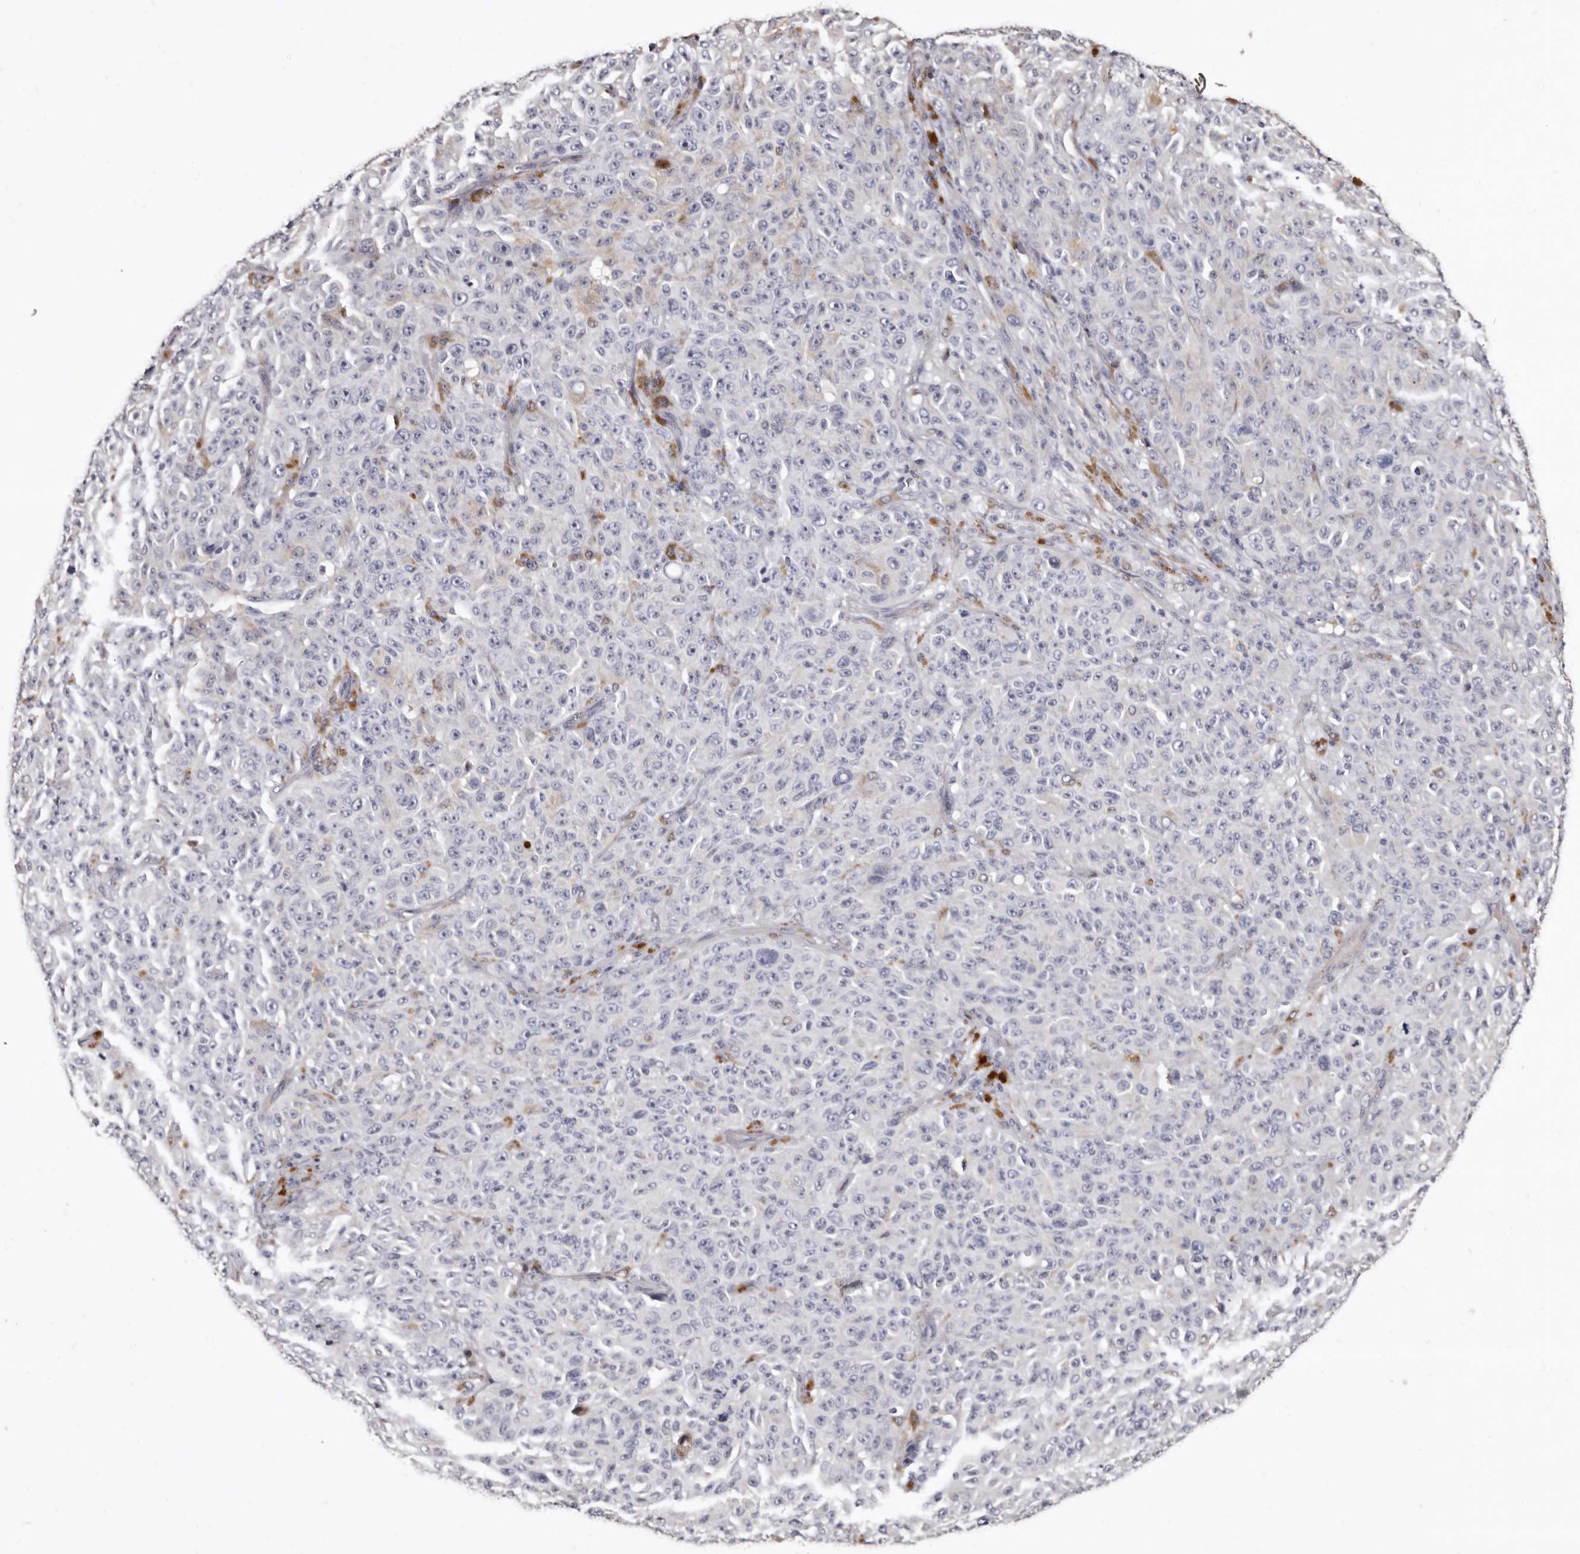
{"staining": {"intensity": "negative", "quantity": "none", "location": "none"}, "tissue": "melanoma", "cell_type": "Tumor cells", "image_type": "cancer", "snomed": [{"axis": "morphology", "description": "Malignant melanoma, NOS"}, {"axis": "topography", "description": "Skin"}], "caption": "This is a image of immunohistochemistry staining of melanoma, which shows no positivity in tumor cells.", "gene": "SLC10A4", "patient": {"sex": "female", "age": 82}}